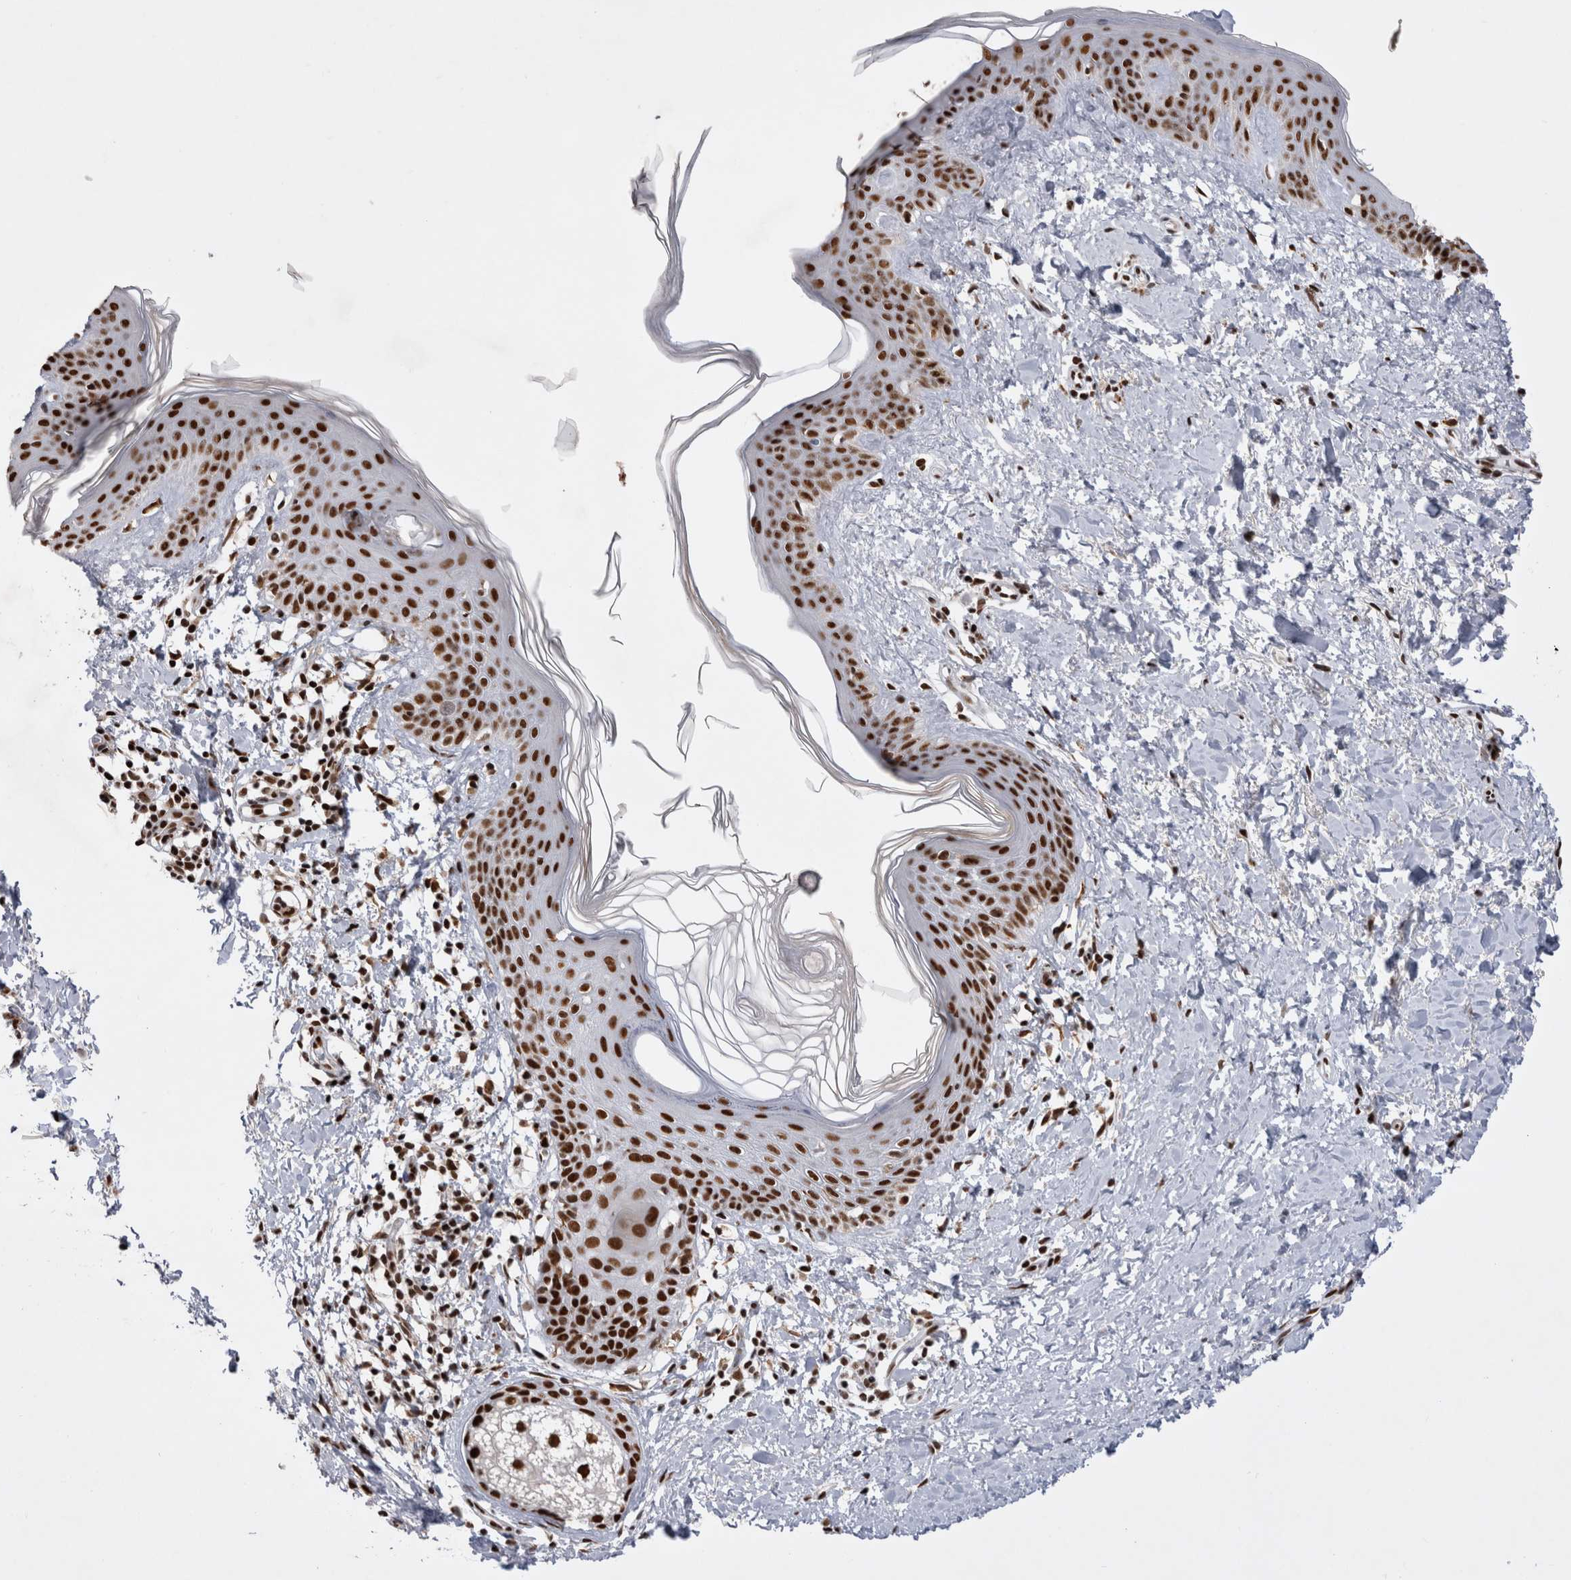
{"staining": {"intensity": "strong", "quantity": ">75%", "location": "nuclear"}, "tissue": "skin", "cell_type": "Fibroblasts", "image_type": "normal", "snomed": [{"axis": "morphology", "description": "Normal tissue, NOS"}, {"axis": "topography", "description": "Skin"}], "caption": "Benign skin was stained to show a protein in brown. There is high levels of strong nuclear staining in approximately >75% of fibroblasts. The protein is stained brown, and the nuclei are stained in blue (DAB IHC with brightfield microscopy, high magnification).", "gene": "EYA2", "patient": {"sex": "female", "age": 46}}